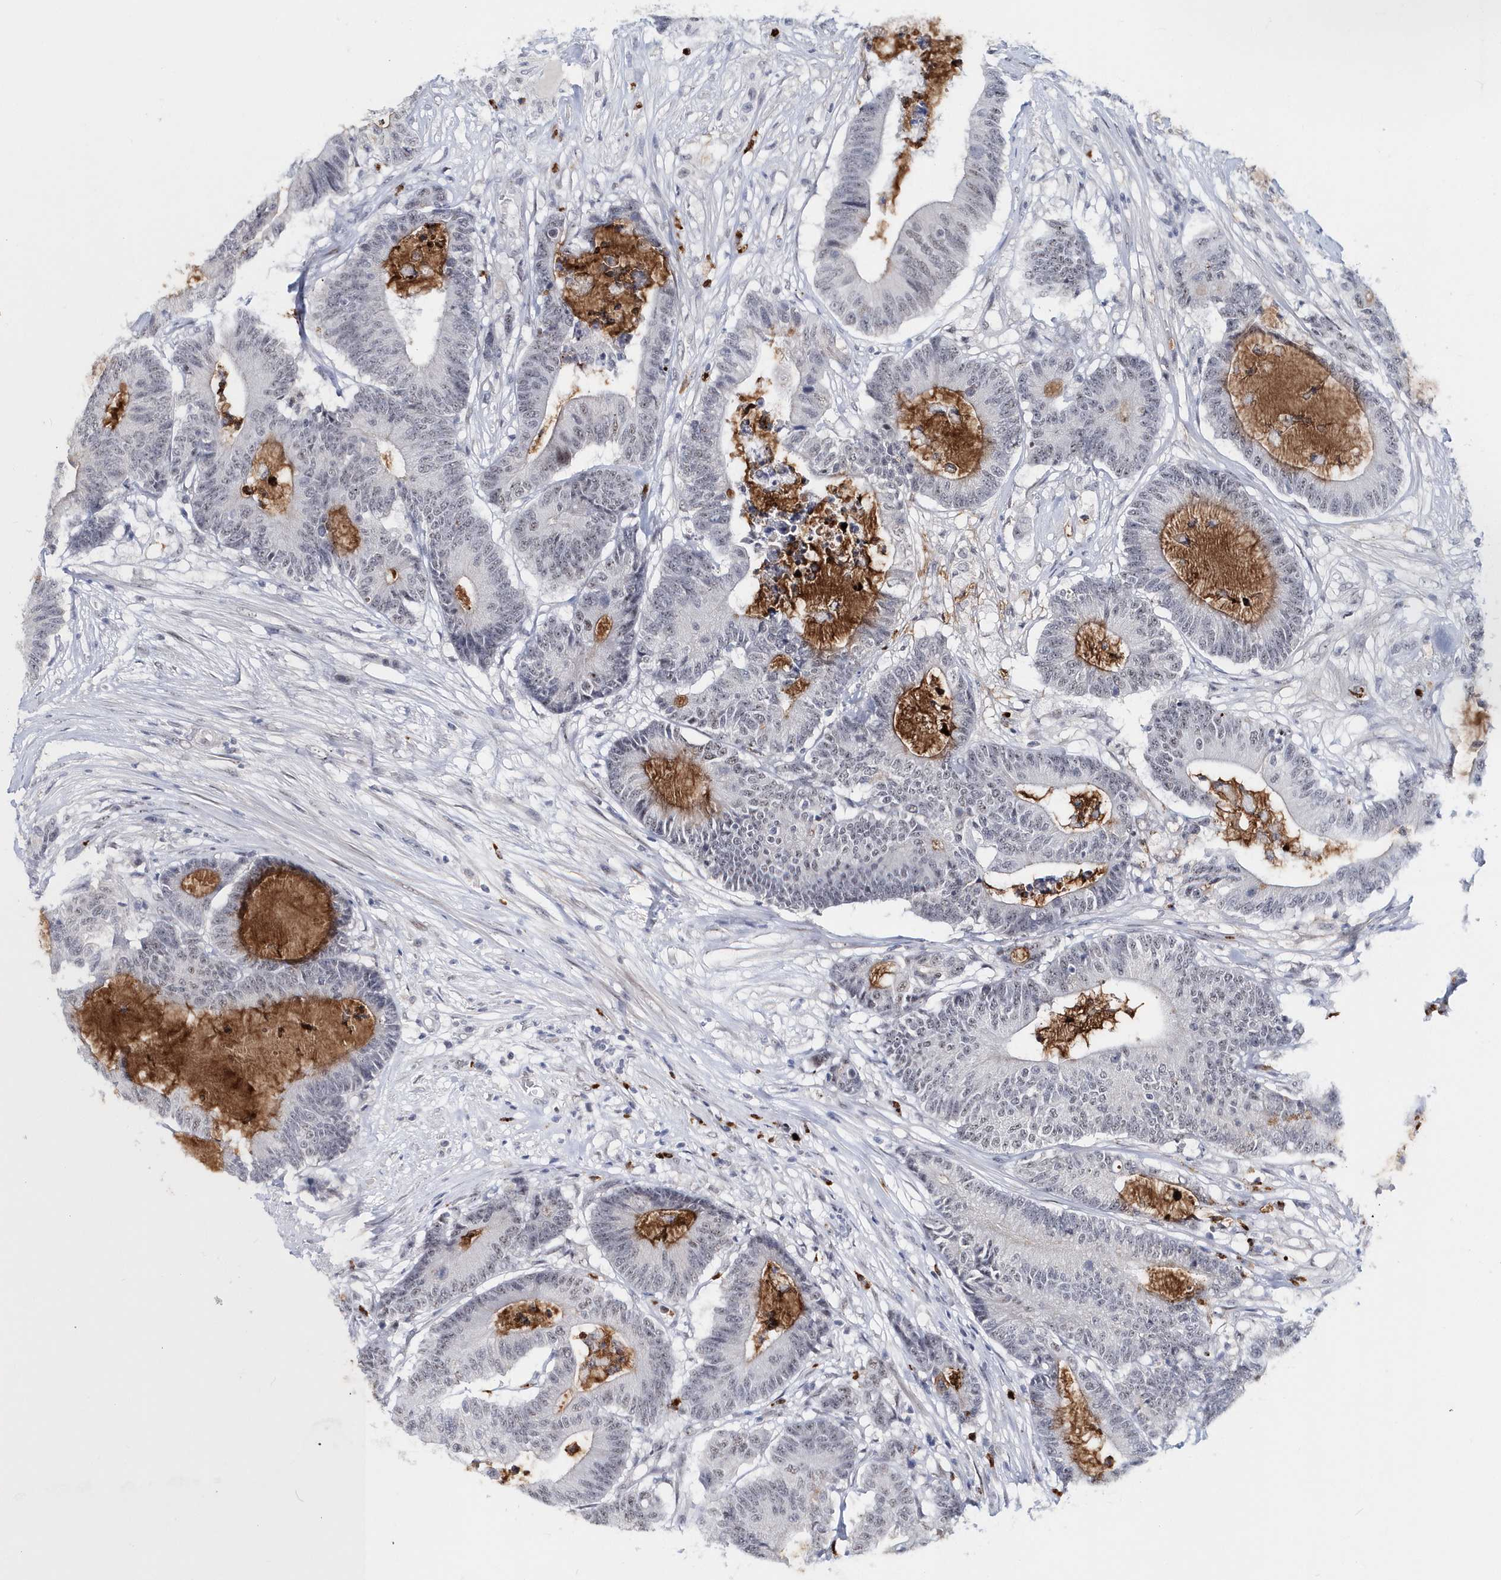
{"staining": {"intensity": "negative", "quantity": "none", "location": "none"}, "tissue": "colorectal cancer", "cell_type": "Tumor cells", "image_type": "cancer", "snomed": [{"axis": "morphology", "description": "Adenocarcinoma, NOS"}, {"axis": "topography", "description": "Colon"}], "caption": "This is an immunohistochemistry histopathology image of colorectal cancer. There is no staining in tumor cells.", "gene": "ASCL4", "patient": {"sex": "female", "age": 84}}